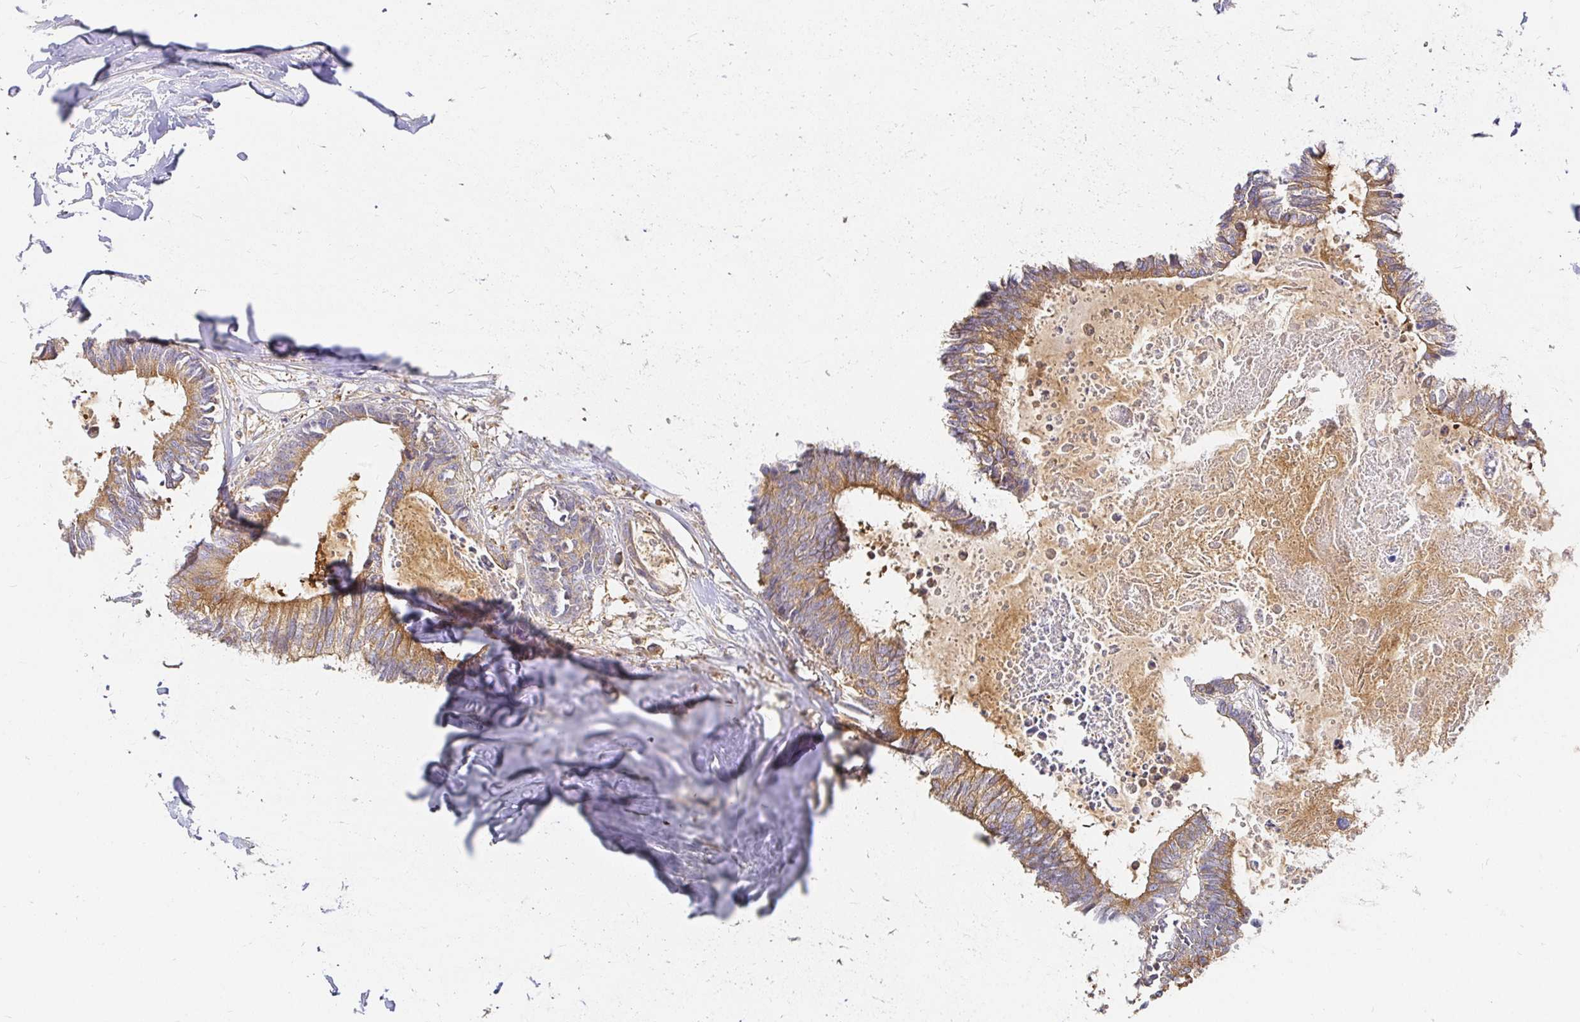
{"staining": {"intensity": "moderate", "quantity": ">75%", "location": "cytoplasmic/membranous"}, "tissue": "colorectal cancer", "cell_type": "Tumor cells", "image_type": "cancer", "snomed": [{"axis": "morphology", "description": "Adenocarcinoma, NOS"}, {"axis": "topography", "description": "Colon"}, {"axis": "topography", "description": "Rectum"}], "caption": "Approximately >75% of tumor cells in colorectal cancer display moderate cytoplasmic/membranous protein positivity as visualized by brown immunohistochemical staining.", "gene": "KIF5B", "patient": {"sex": "male", "age": 57}}